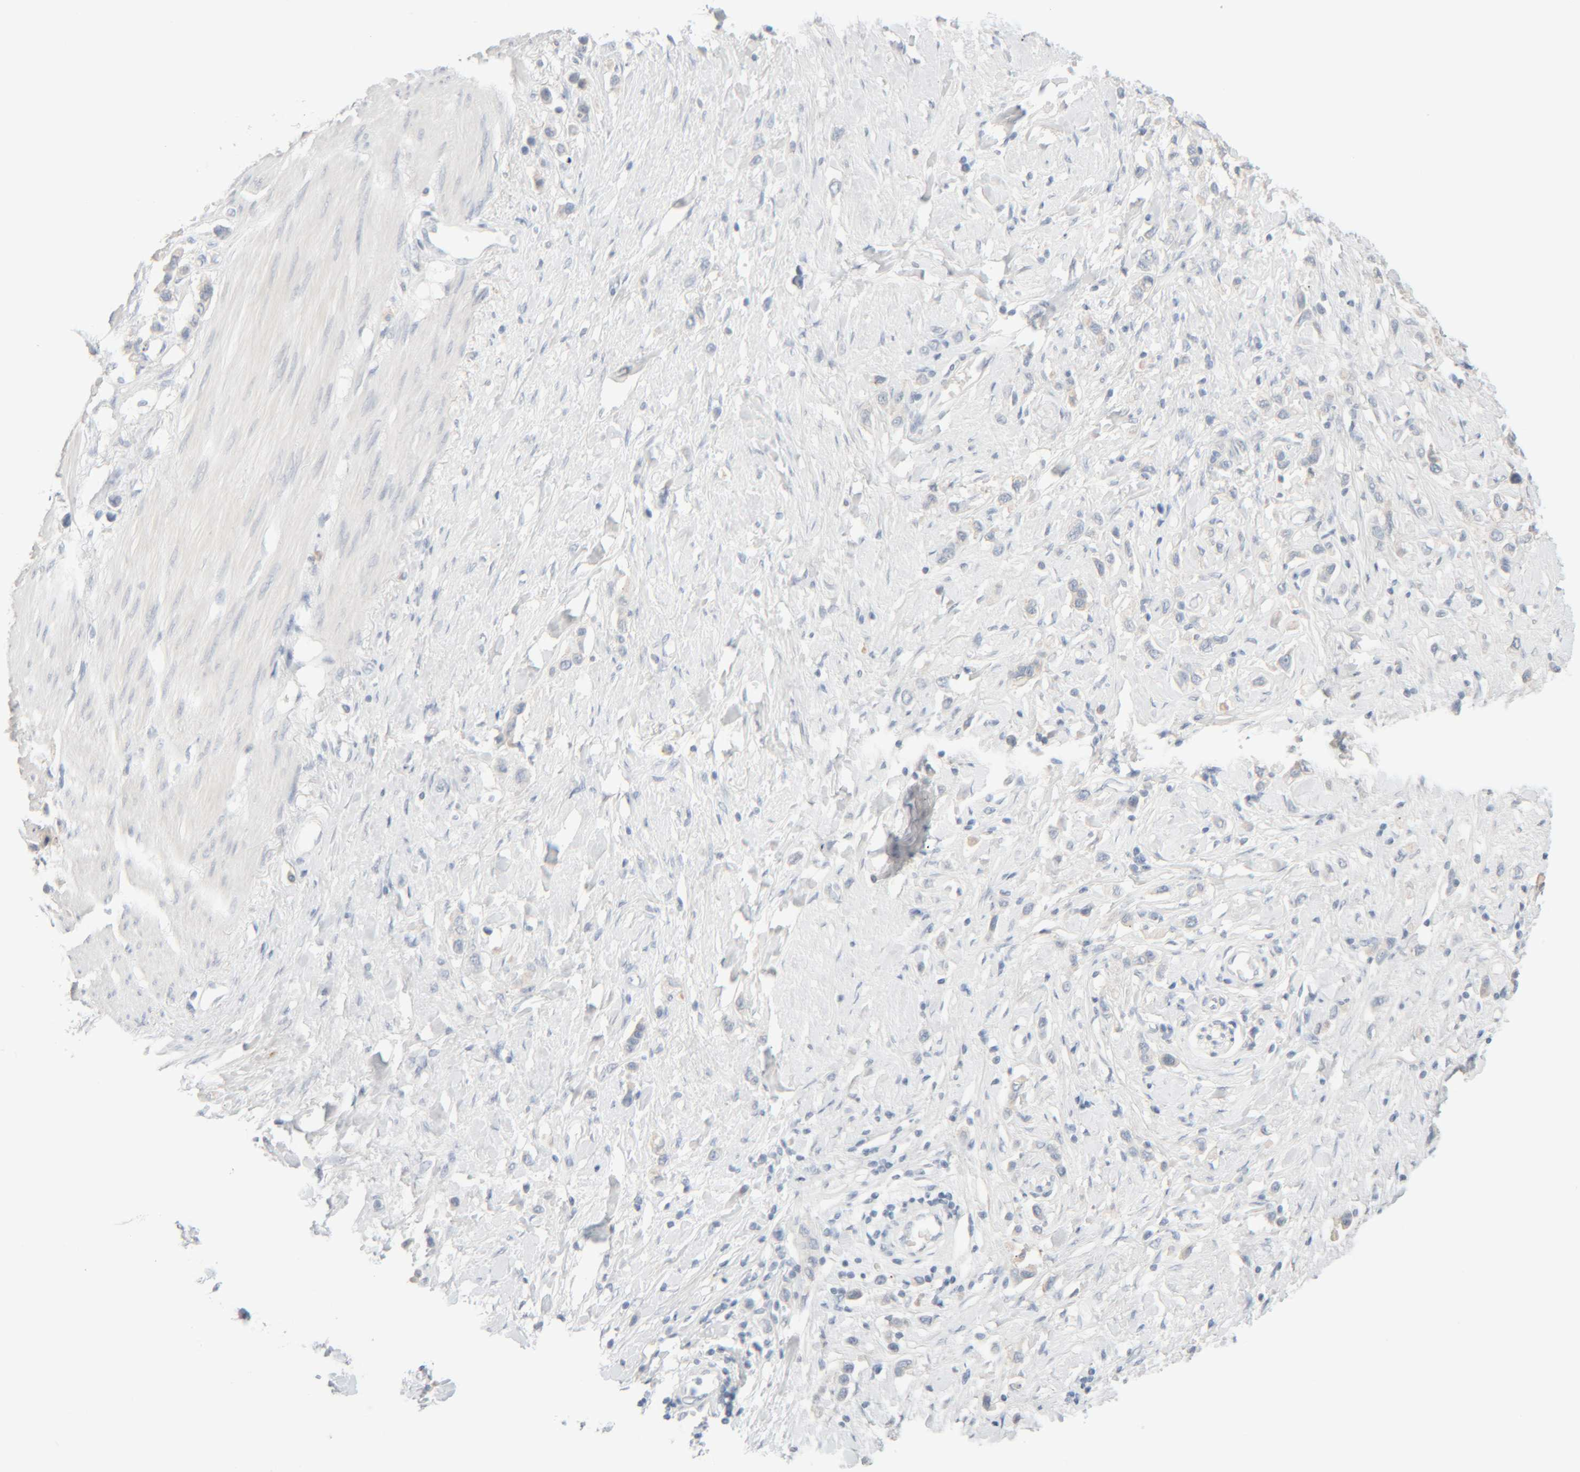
{"staining": {"intensity": "negative", "quantity": "none", "location": "none"}, "tissue": "stomach cancer", "cell_type": "Tumor cells", "image_type": "cancer", "snomed": [{"axis": "morphology", "description": "Adenocarcinoma, NOS"}, {"axis": "topography", "description": "Stomach"}], "caption": "This is a photomicrograph of immunohistochemistry (IHC) staining of adenocarcinoma (stomach), which shows no positivity in tumor cells.", "gene": "RIDA", "patient": {"sex": "female", "age": 65}}